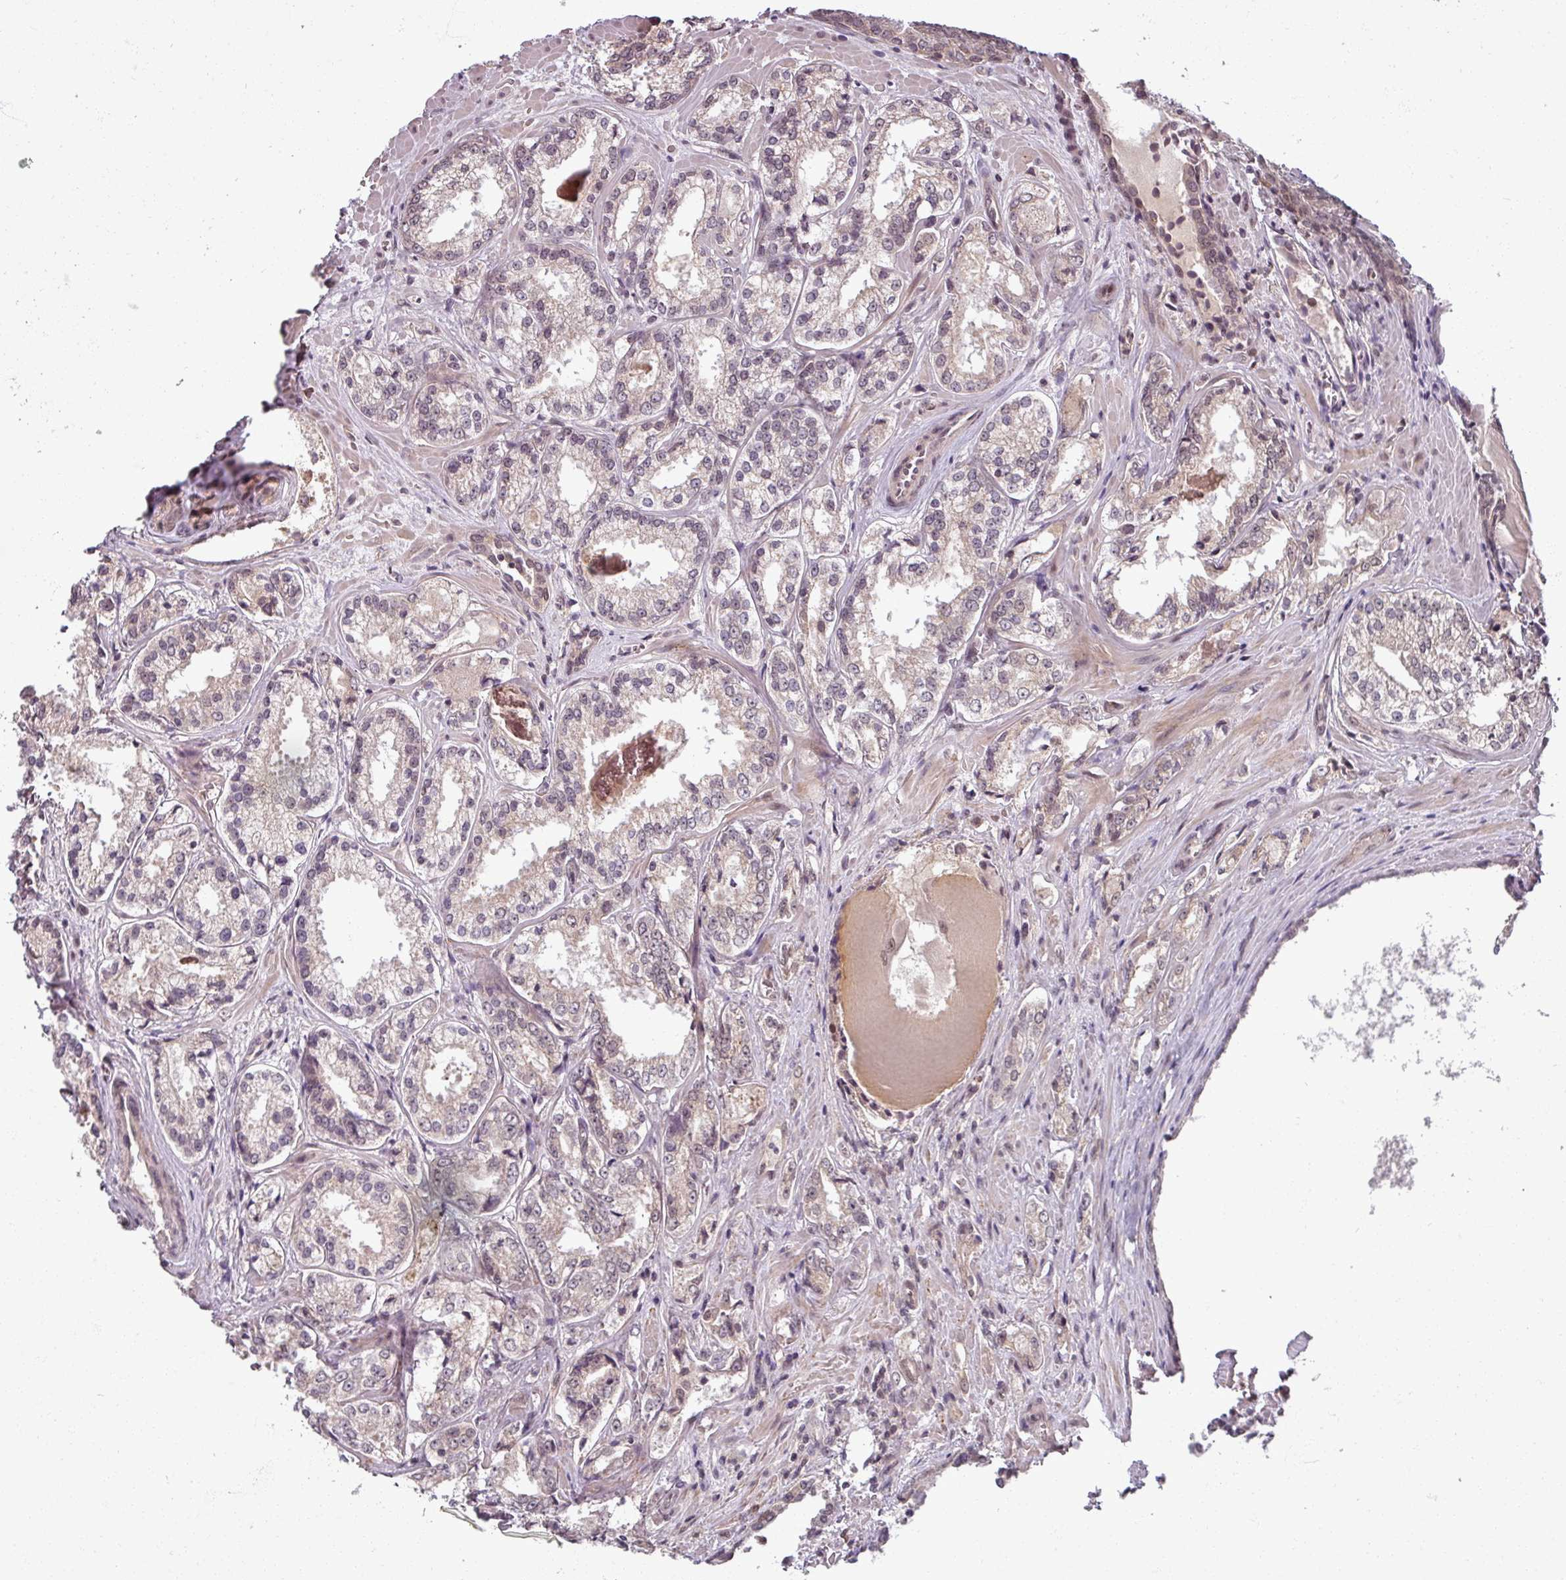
{"staining": {"intensity": "negative", "quantity": "none", "location": "none"}, "tissue": "prostate cancer", "cell_type": "Tumor cells", "image_type": "cancer", "snomed": [{"axis": "morphology", "description": "Adenocarcinoma, Low grade"}, {"axis": "topography", "description": "Prostate"}], "caption": "IHC image of prostate low-grade adenocarcinoma stained for a protein (brown), which displays no staining in tumor cells. (DAB (3,3'-diaminobenzidine) immunohistochemistry (IHC) with hematoxylin counter stain).", "gene": "POLR2G", "patient": {"sex": "male", "age": 47}}